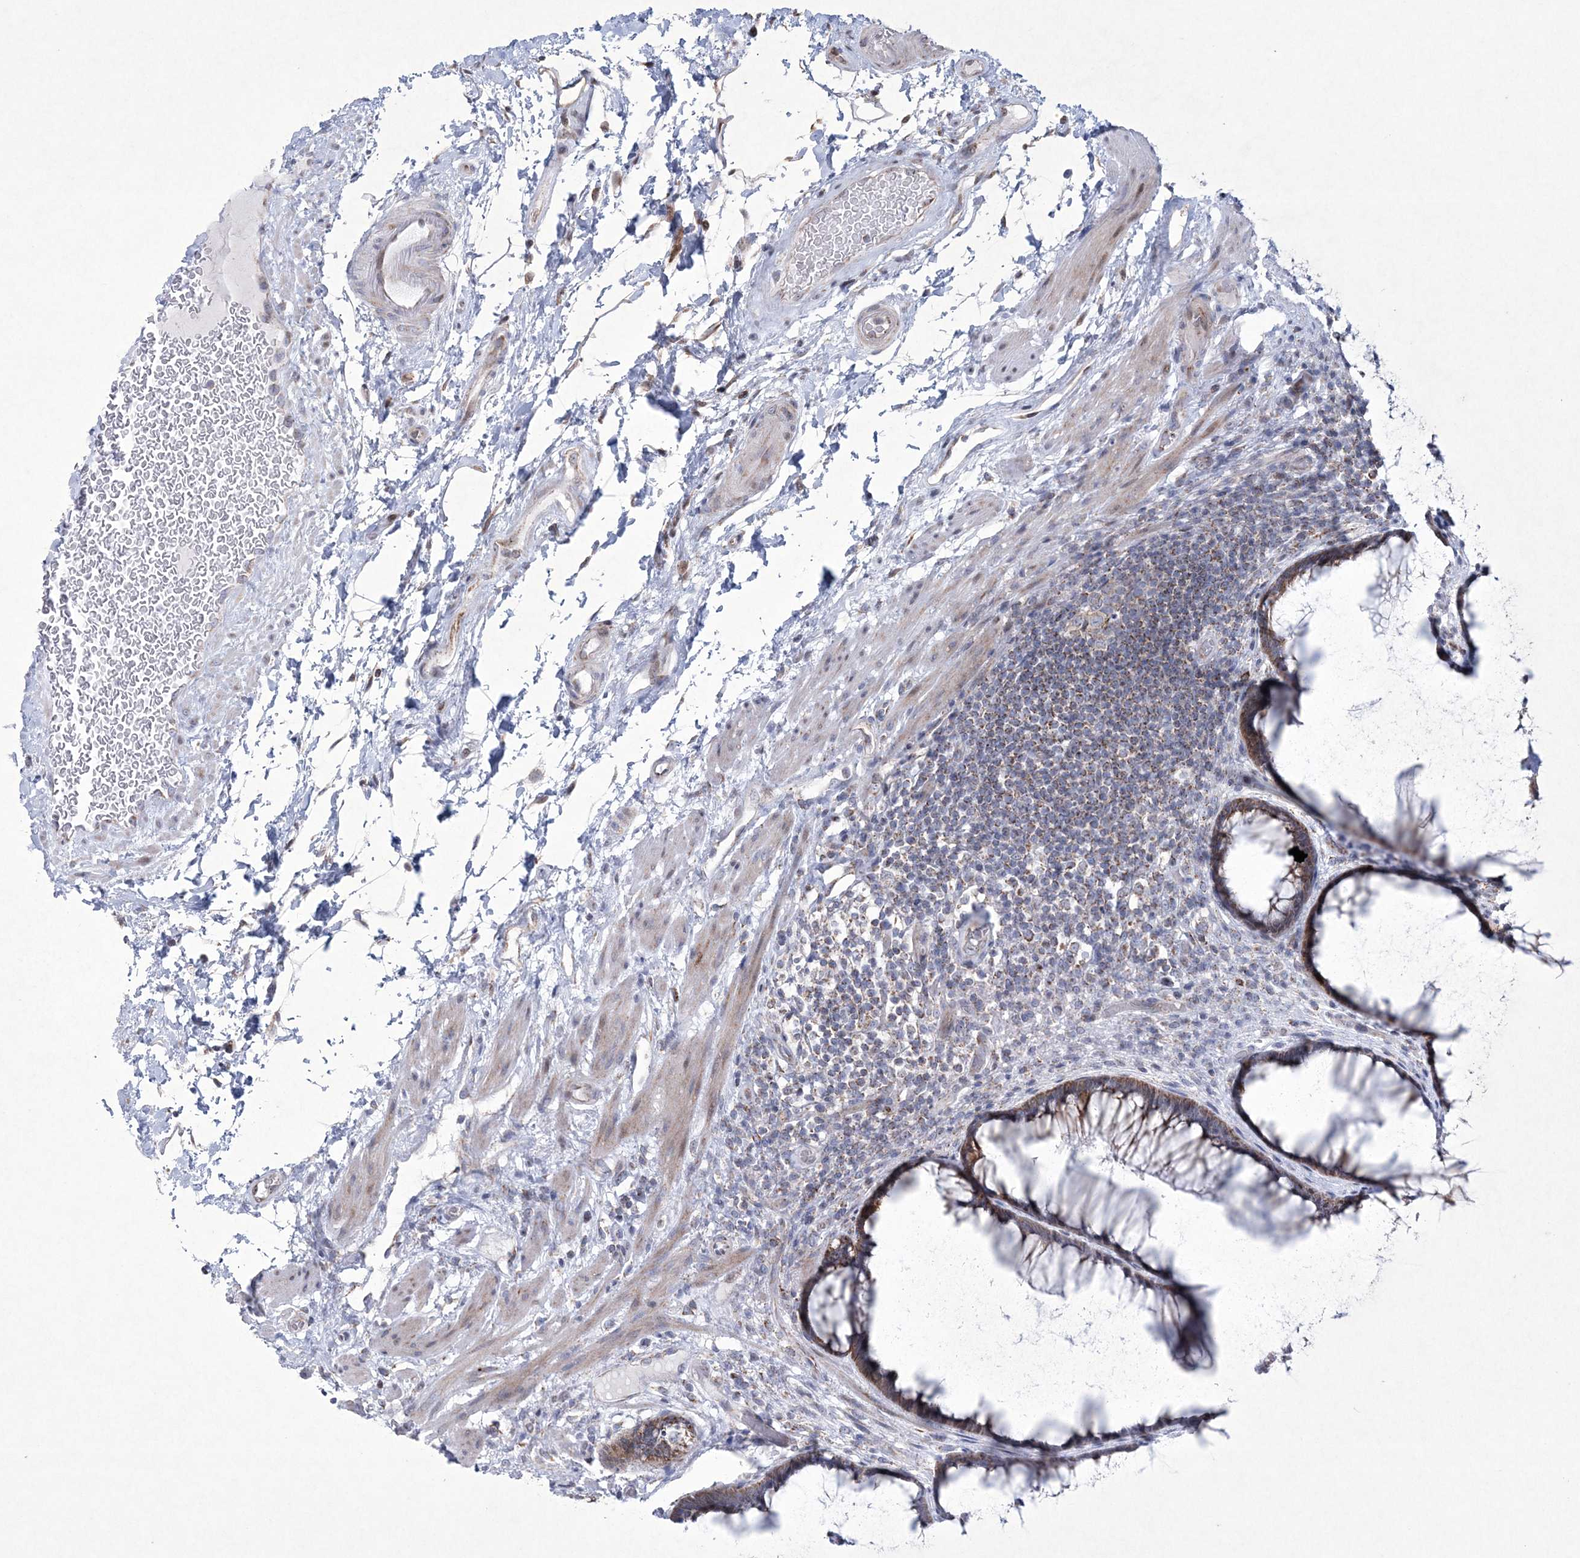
{"staining": {"intensity": "moderate", "quantity": ">75%", "location": "cytoplasmic/membranous"}, "tissue": "rectum", "cell_type": "Glandular cells", "image_type": "normal", "snomed": [{"axis": "morphology", "description": "Normal tissue, NOS"}, {"axis": "topography", "description": "Rectum"}], "caption": "A brown stain highlights moderate cytoplasmic/membranous staining of a protein in glandular cells of benign rectum. Immunohistochemistry stains the protein in brown and the nuclei are stained blue.", "gene": "CES4A", "patient": {"sex": "male", "age": 51}}